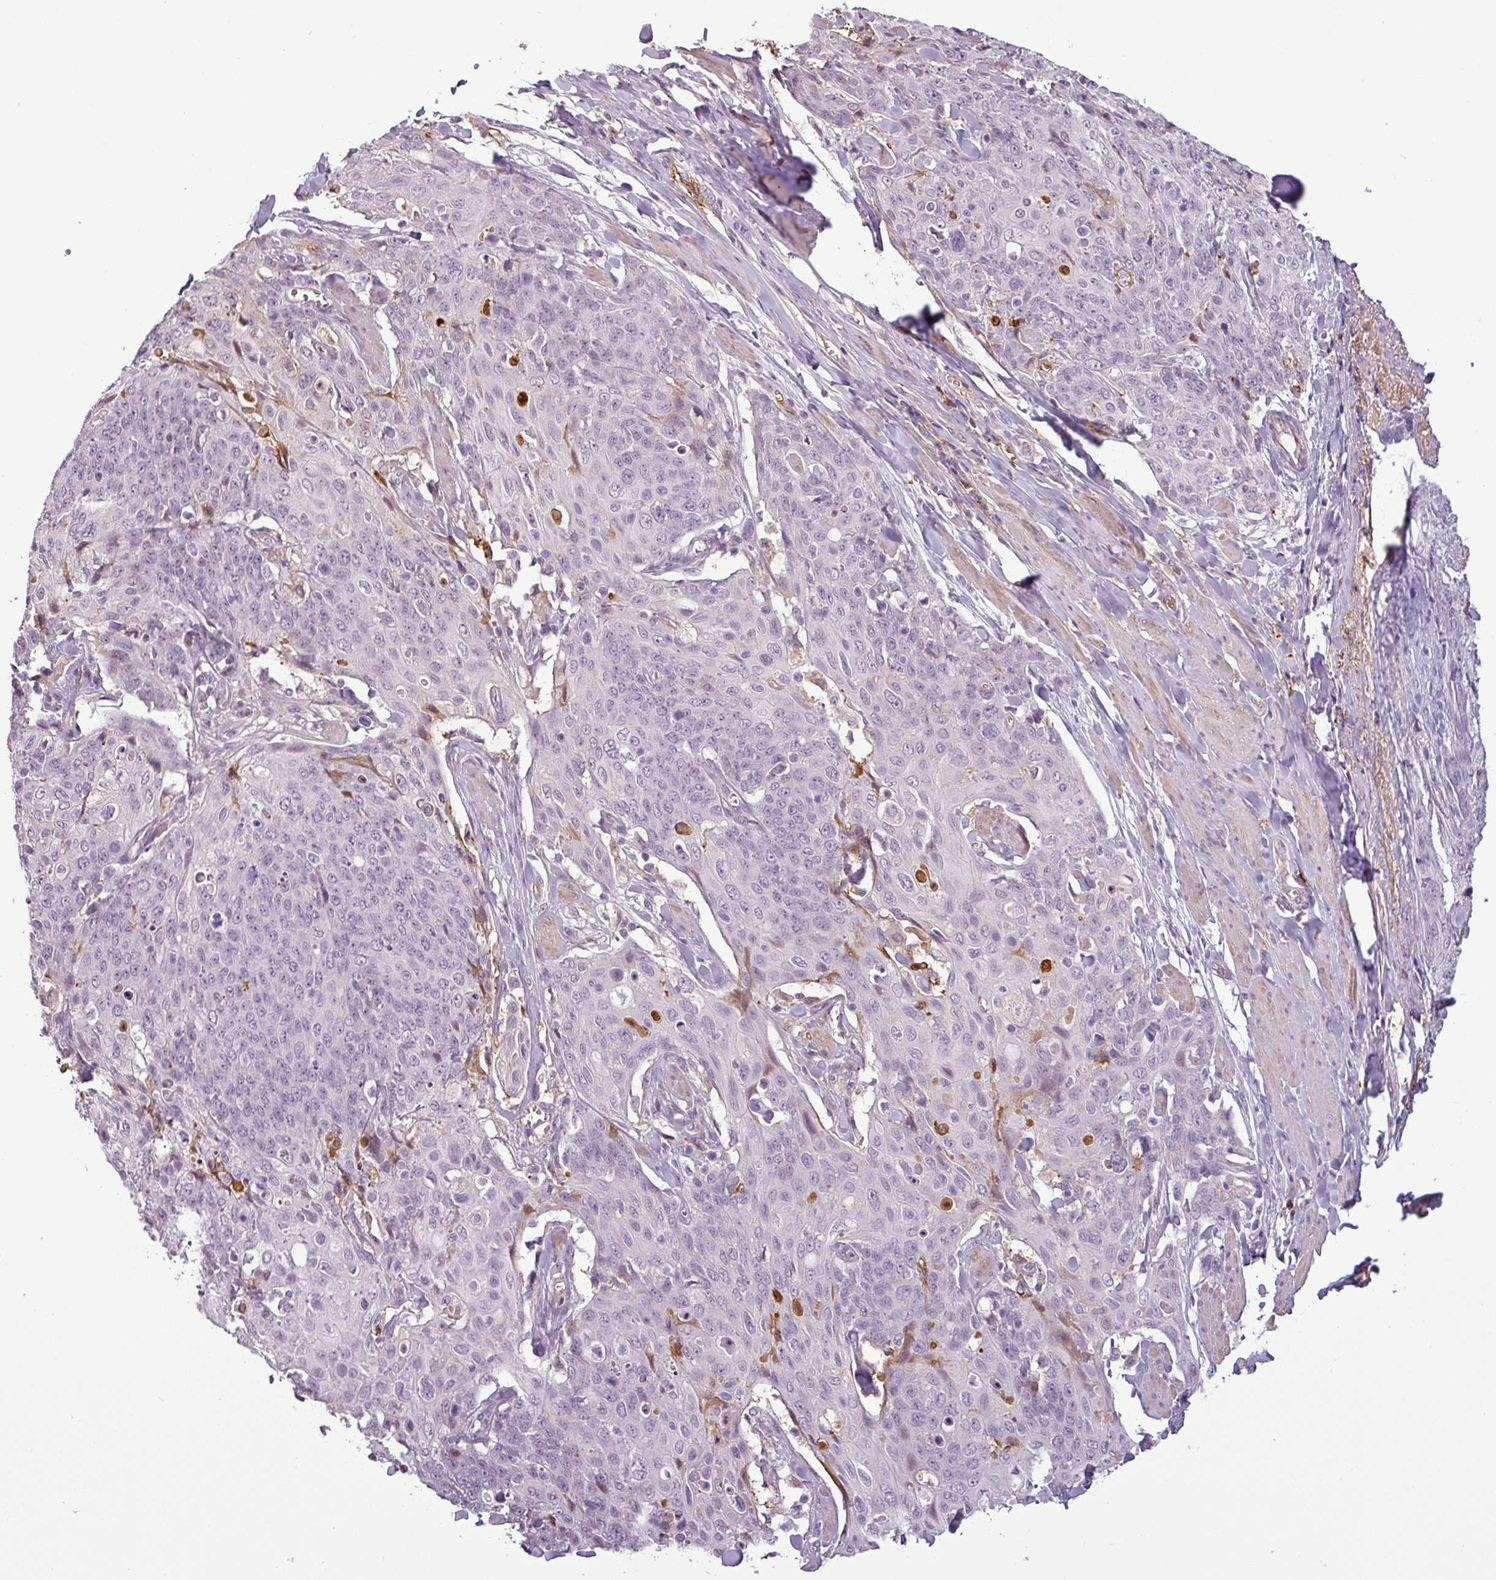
{"staining": {"intensity": "negative", "quantity": "none", "location": "none"}, "tissue": "skin cancer", "cell_type": "Tumor cells", "image_type": "cancer", "snomed": [{"axis": "morphology", "description": "Squamous cell carcinoma, NOS"}, {"axis": "topography", "description": "Skin"}, {"axis": "topography", "description": "Vulva"}], "caption": "Immunohistochemical staining of human squamous cell carcinoma (skin) exhibits no significant expression in tumor cells. The staining was performed using DAB (3,3'-diaminobenzidine) to visualize the protein expression in brown, while the nuclei were stained in blue with hematoxylin (Magnification: 20x).", "gene": "APOC1", "patient": {"sex": "female", "age": 85}}